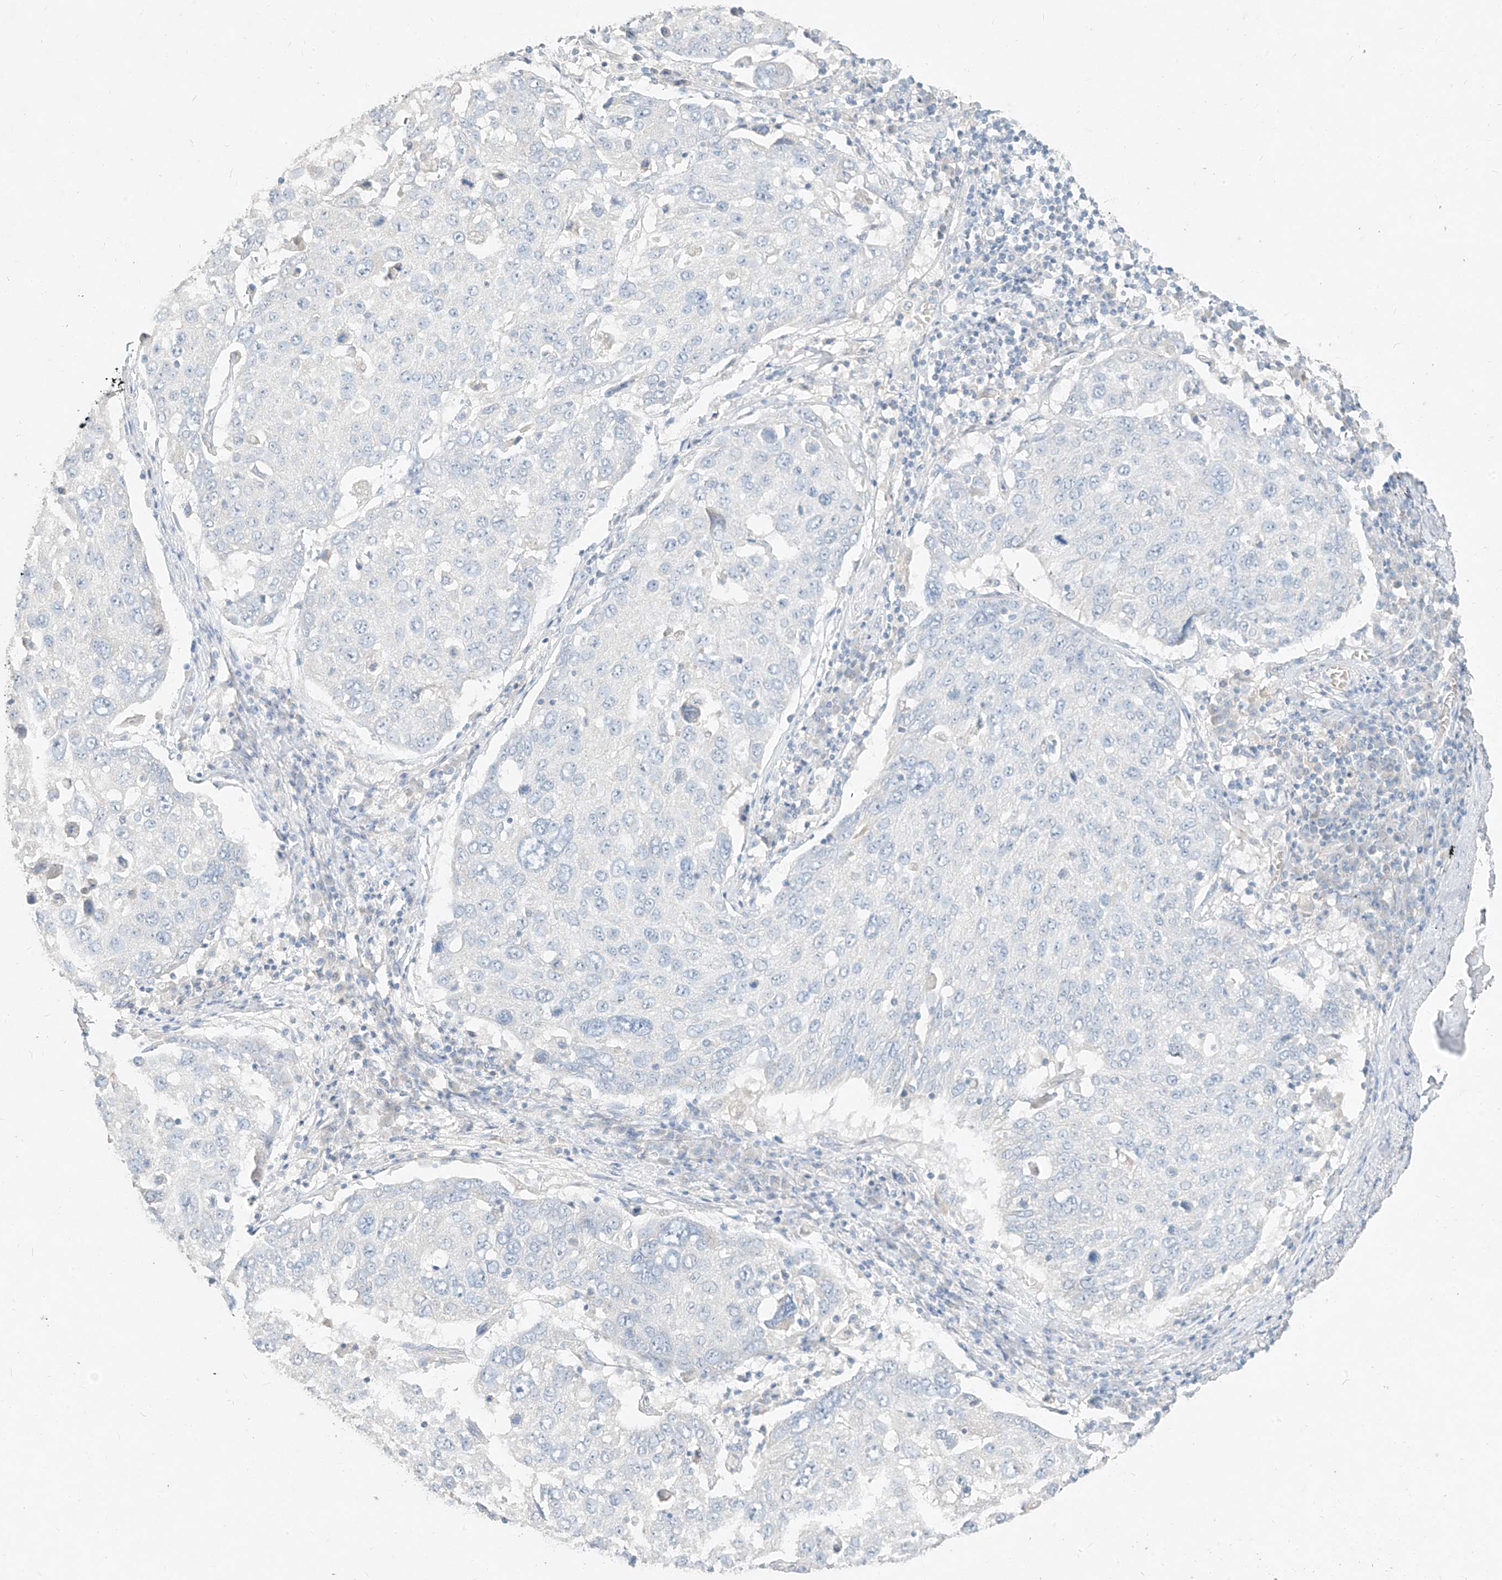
{"staining": {"intensity": "negative", "quantity": "none", "location": "none"}, "tissue": "lung cancer", "cell_type": "Tumor cells", "image_type": "cancer", "snomed": [{"axis": "morphology", "description": "Squamous cell carcinoma, NOS"}, {"axis": "topography", "description": "Lung"}], "caption": "This micrograph is of lung squamous cell carcinoma stained with immunohistochemistry to label a protein in brown with the nuclei are counter-stained blue. There is no positivity in tumor cells.", "gene": "ZZEF1", "patient": {"sex": "male", "age": 65}}